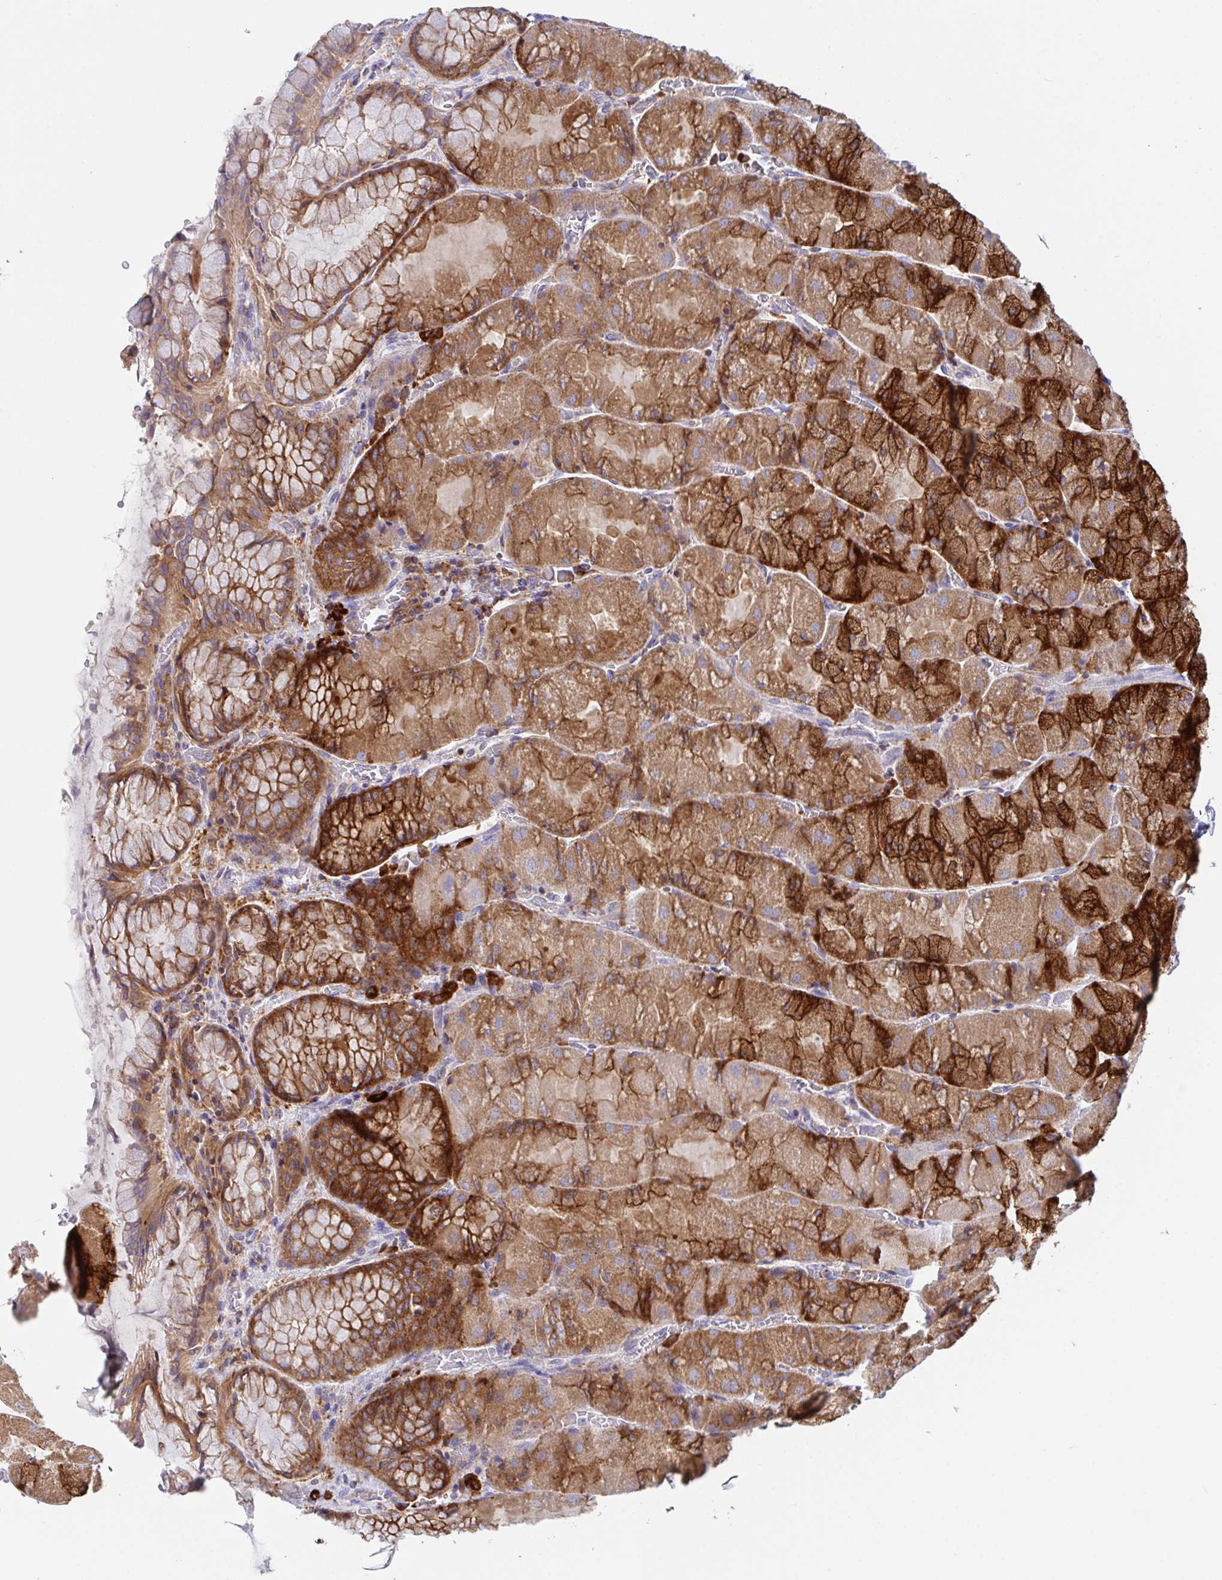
{"staining": {"intensity": "strong", "quantity": ">75%", "location": "cytoplasmic/membranous"}, "tissue": "stomach", "cell_type": "Glandular cells", "image_type": "normal", "snomed": [{"axis": "morphology", "description": "Normal tissue, NOS"}, {"axis": "topography", "description": "Stomach"}], "caption": "A brown stain highlights strong cytoplasmic/membranous staining of a protein in glandular cells of normal human stomach. Using DAB (brown) and hematoxylin (blue) stains, captured at high magnification using brightfield microscopy.", "gene": "YARS2", "patient": {"sex": "female", "age": 61}}